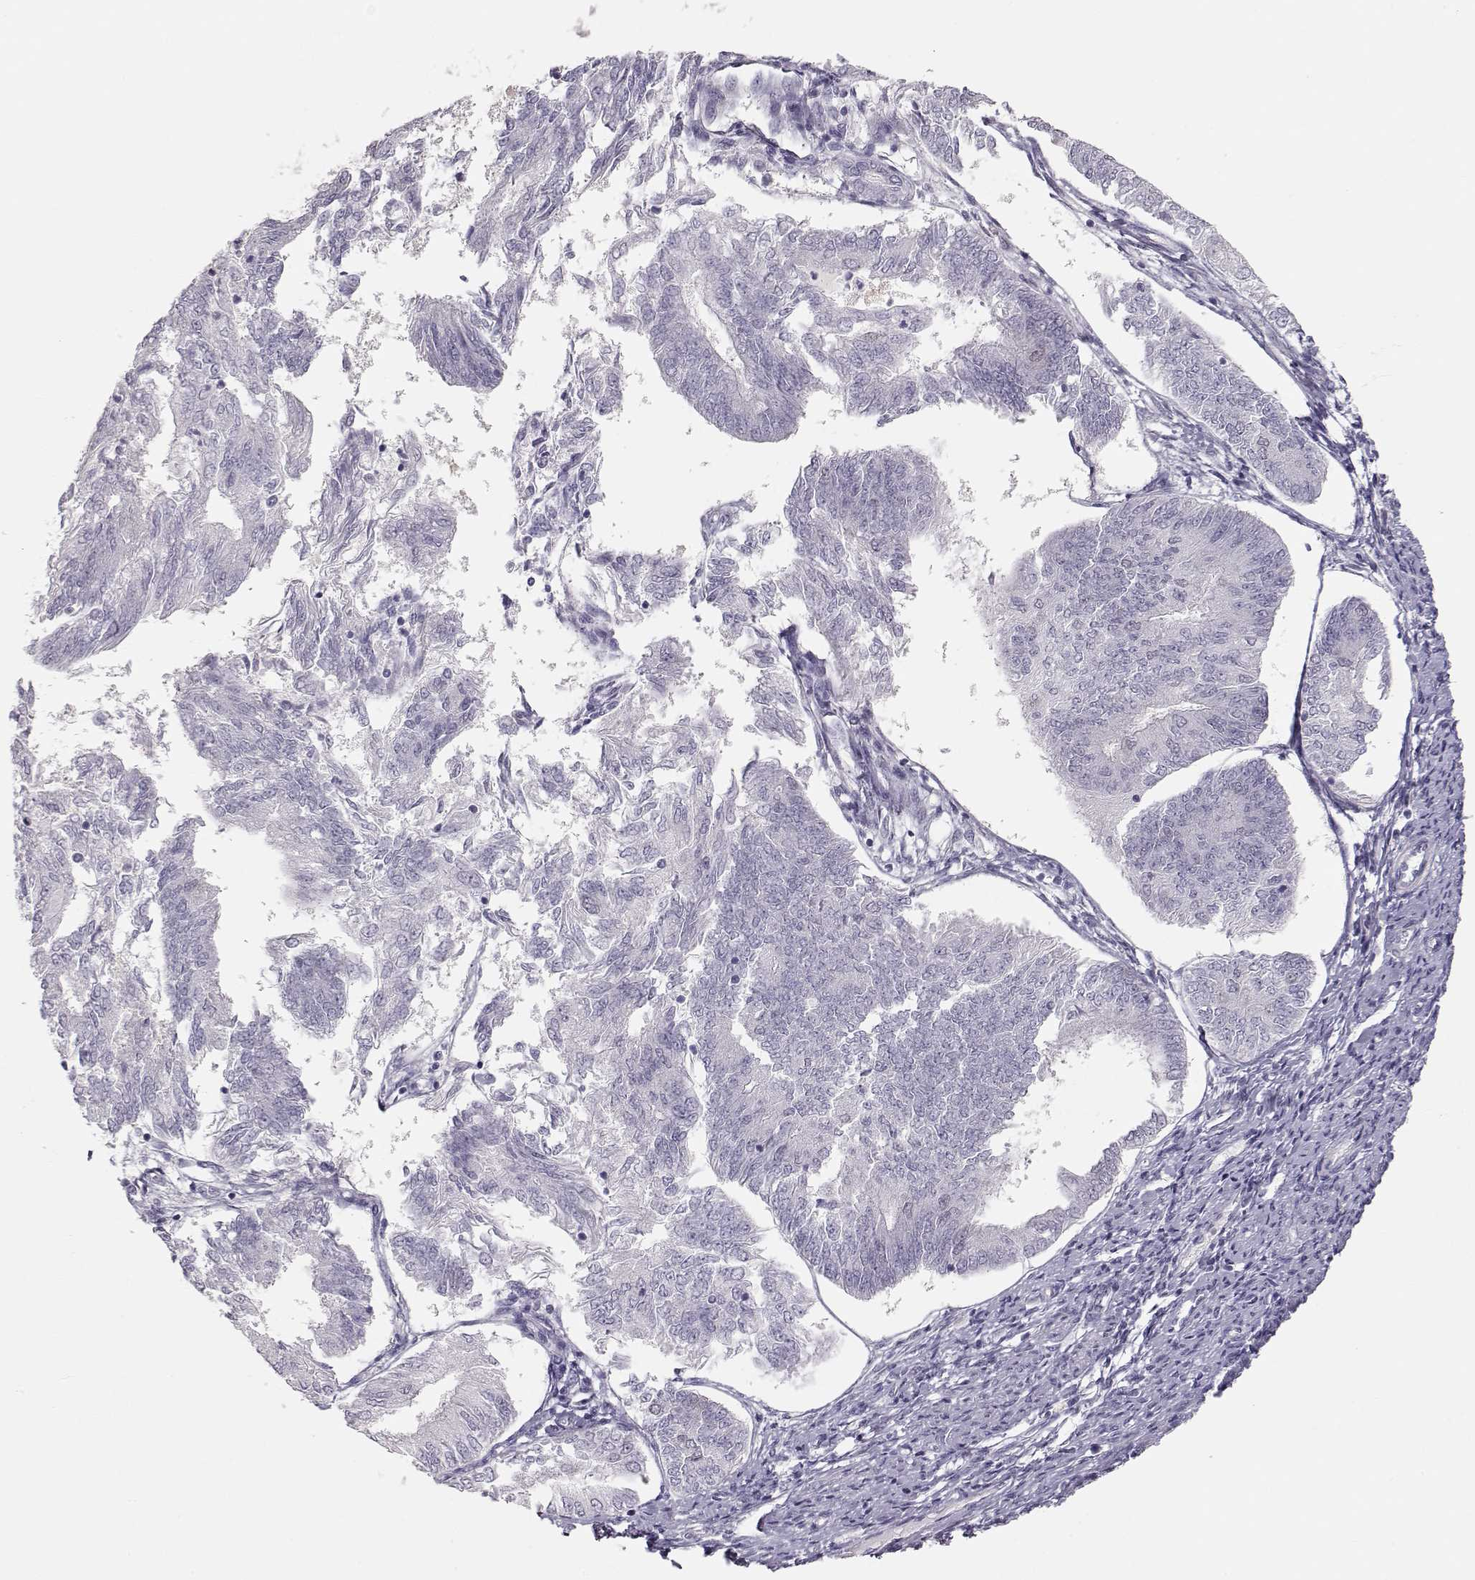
{"staining": {"intensity": "negative", "quantity": "none", "location": "none"}, "tissue": "endometrial cancer", "cell_type": "Tumor cells", "image_type": "cancer", "snomed": [{"axis": "morphology", "description": "Adenocarcinoma, NOS"}, {"axis": "topography", "description": "Endometrium"}], "caption": "Histopathology image shows no protein staining in tumor cells of endometrial cancer (adenocarcinoma) tissue.", "gene": "FAM205A", "patient": {"sex": "female", "age": 58}}